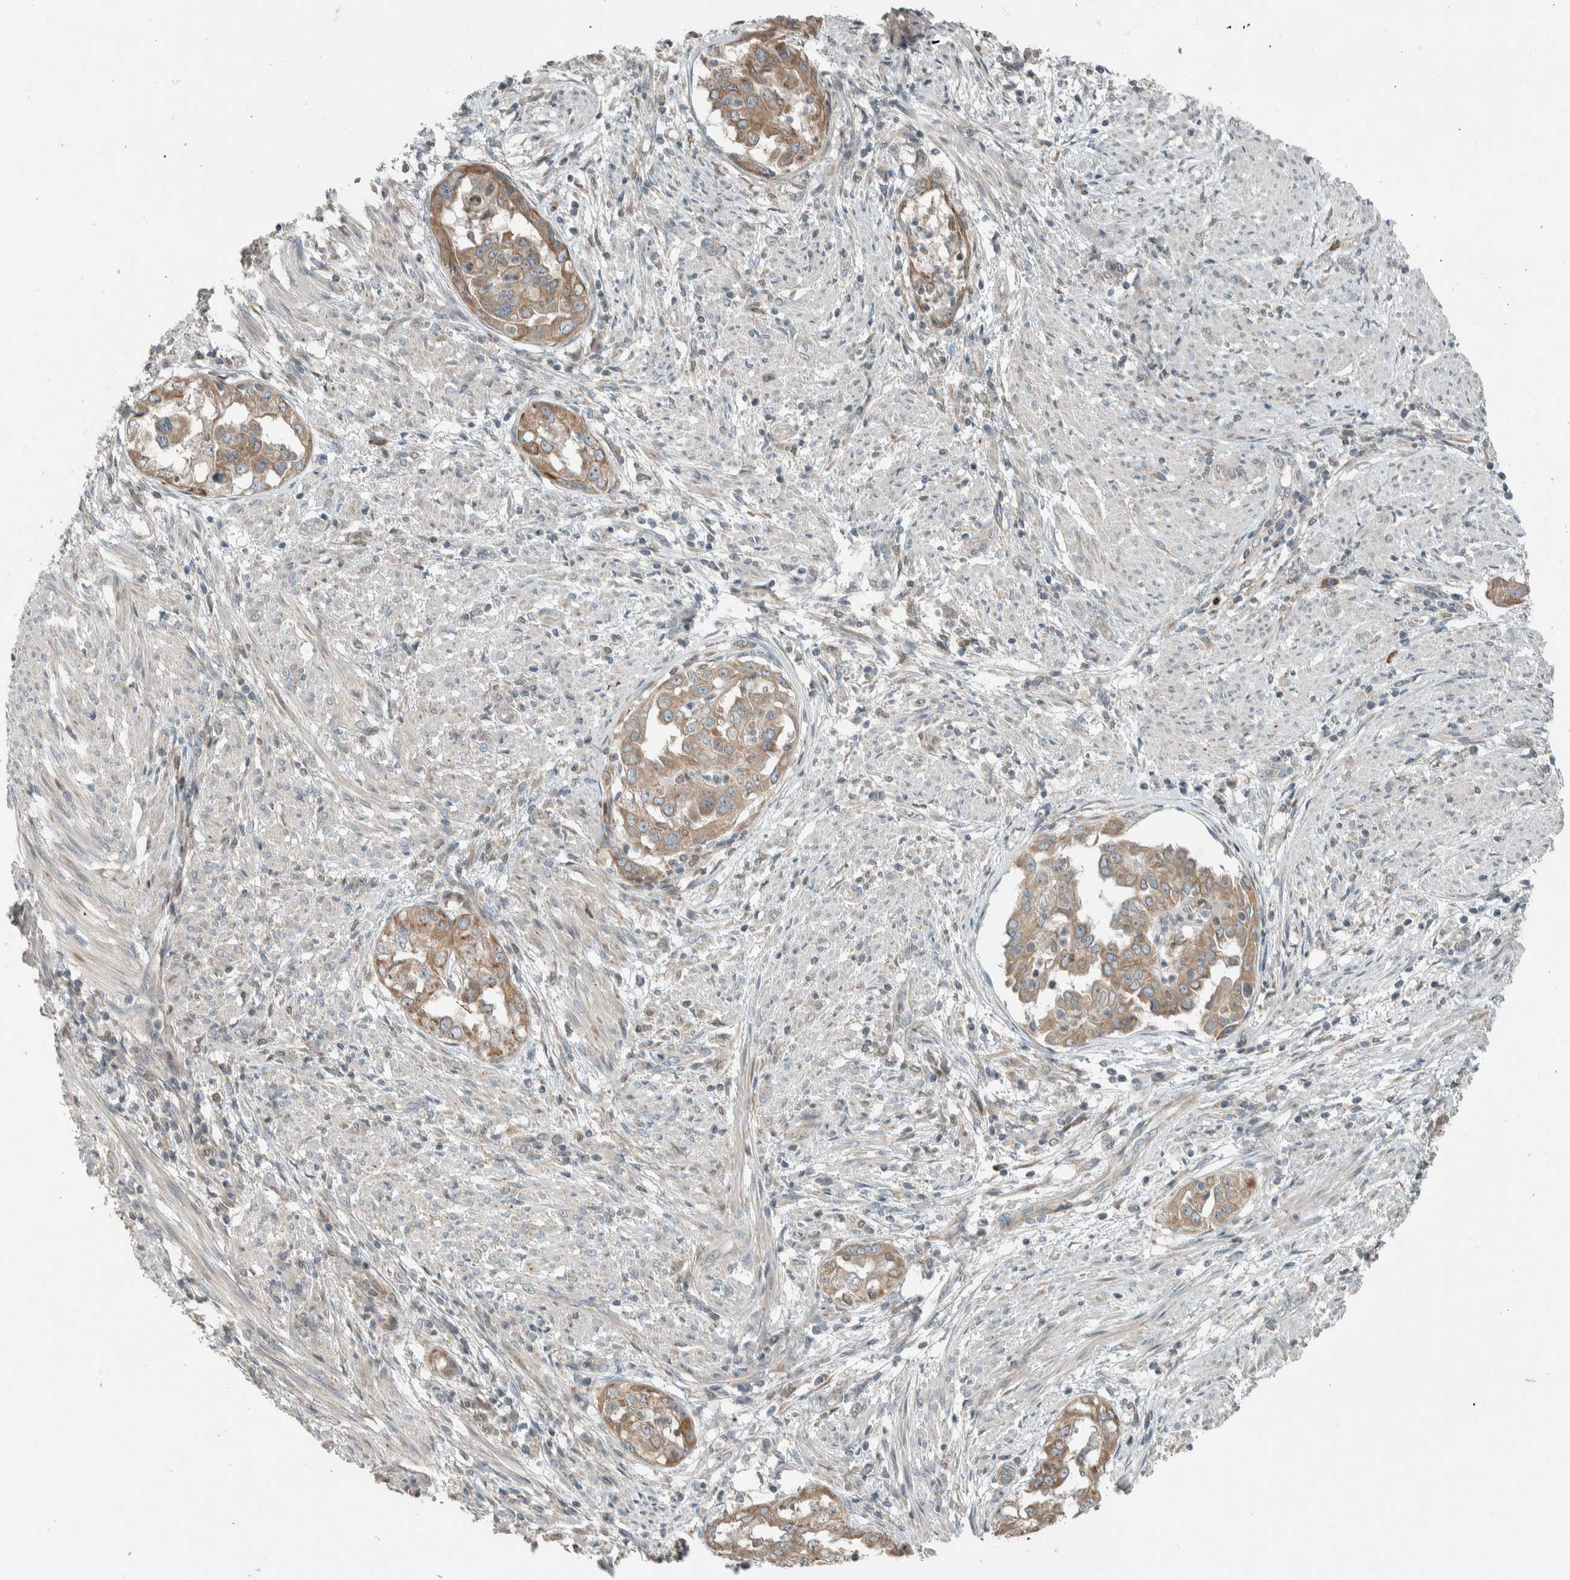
{"staining": {"intensity": "moderate", "quantity": ">75%", "location": "cytoplasmic/membranous"}, "tissue": "endometrial cancer", "cell_type": "Tumor cells", "image_type": "cancer", "snomed": [{"axis": "morphology", "description": "Adenocarcinoma, NOS"}, {"axis": "topography", "description": "Endometrium"}], "caption": "High-magnification brightfield microscopy of adenocarcinoma (endometrial) stained with DAB (brown) and counterstained with hematoxylin (blue). tumor cells exhibit moderate cytoplasmic/membranous staining is identified in about>75% of cells.", "gene": "SEL1L", "patient": {"sex": "female", "age": 85}}